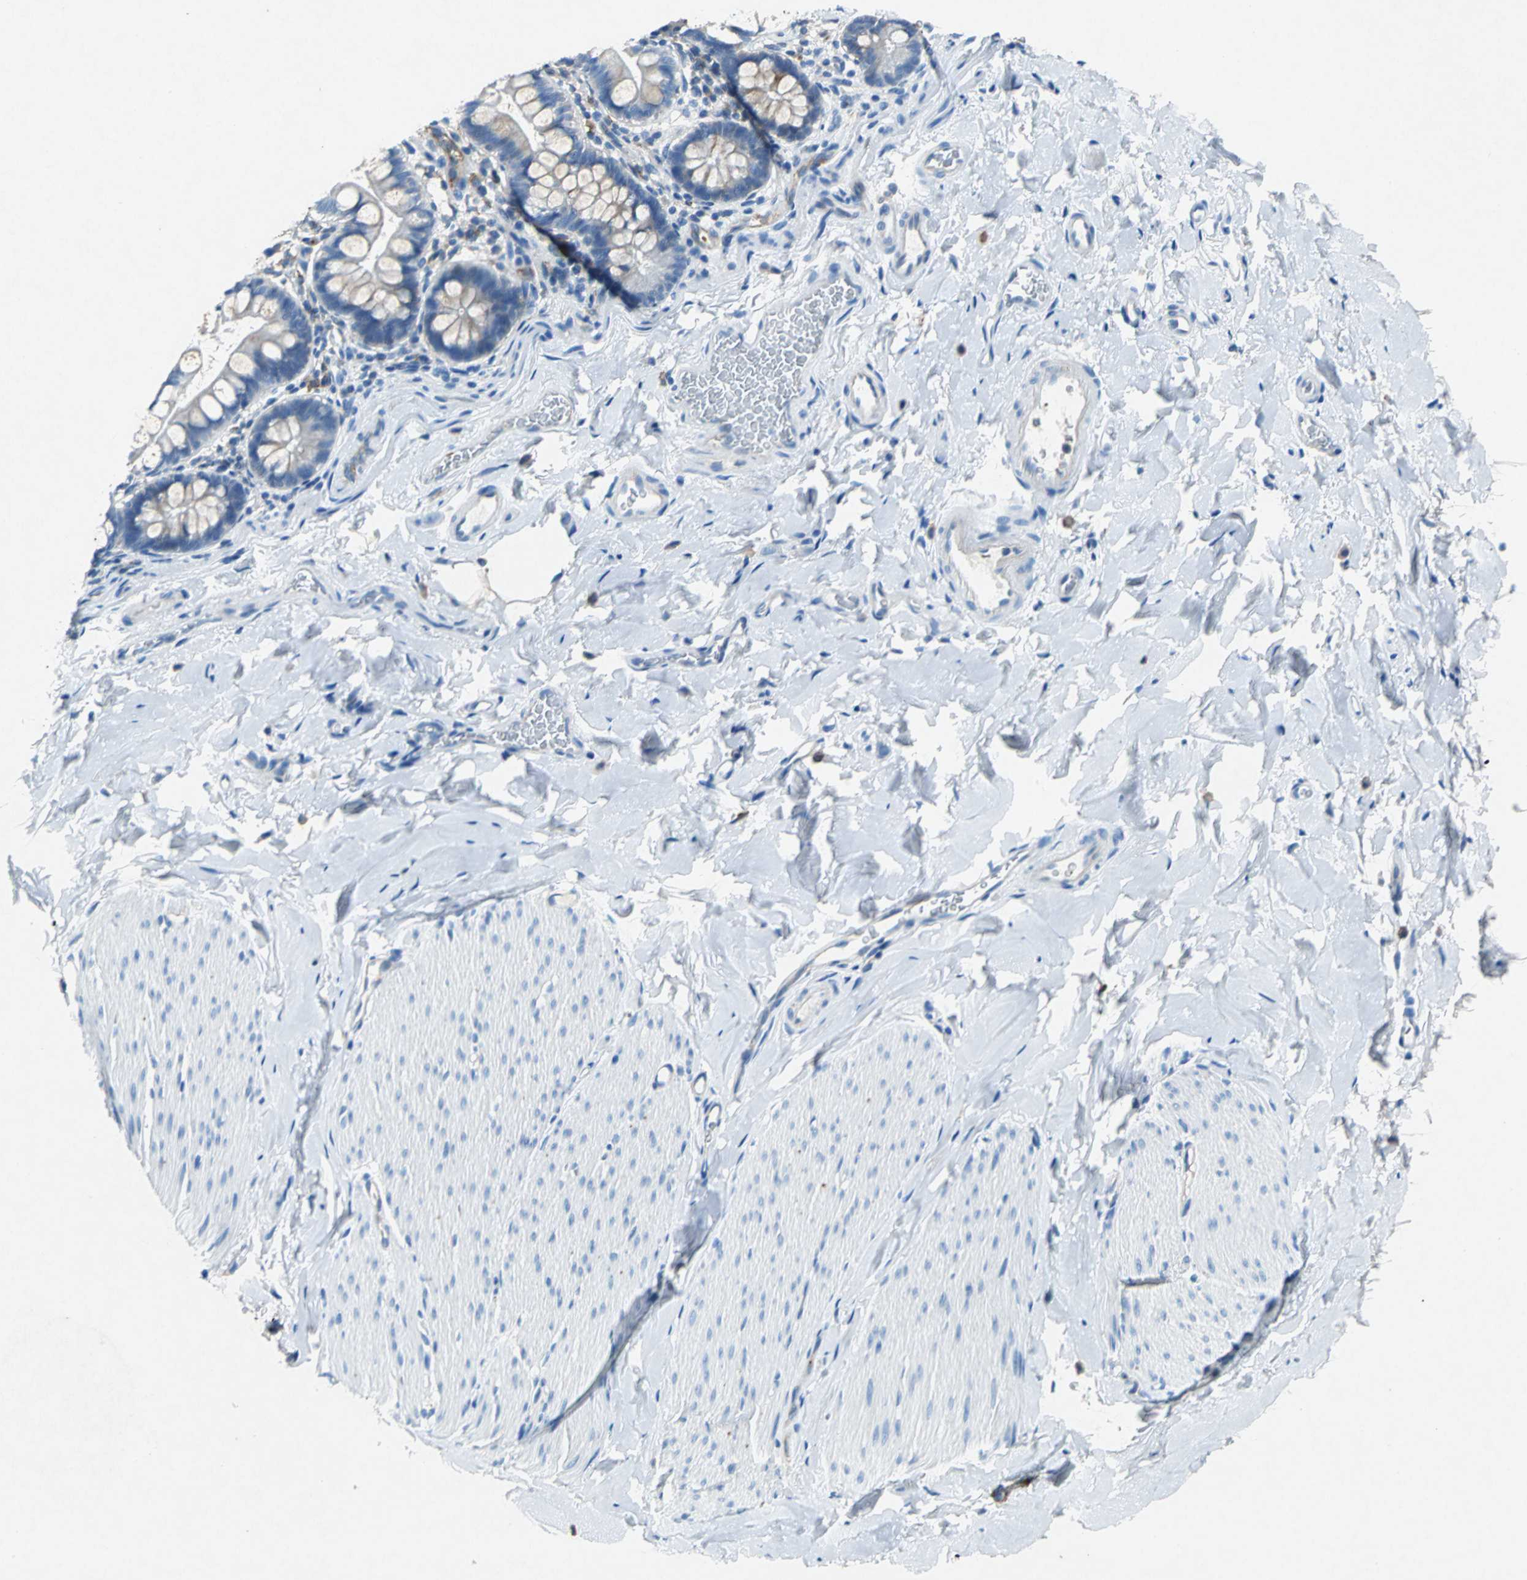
{"staining": {"intensity": "negative", "quantity": "none", "location": "none"}, "tissue": "small intestine", "cell_type": "Glandular cells", "image_type": "normal", "snomed": [{"axis": "morphology", "description": "Normal tissue, NOS"}, {"axis": "topography", "description": "Small intestine"}], "caption": "An IHC histopathology image of benign small intestine is shown. There is no staining in glandular cells of small intestine.", "gene": "RPS13", "patient": {"sex": "female", "age": 58}}